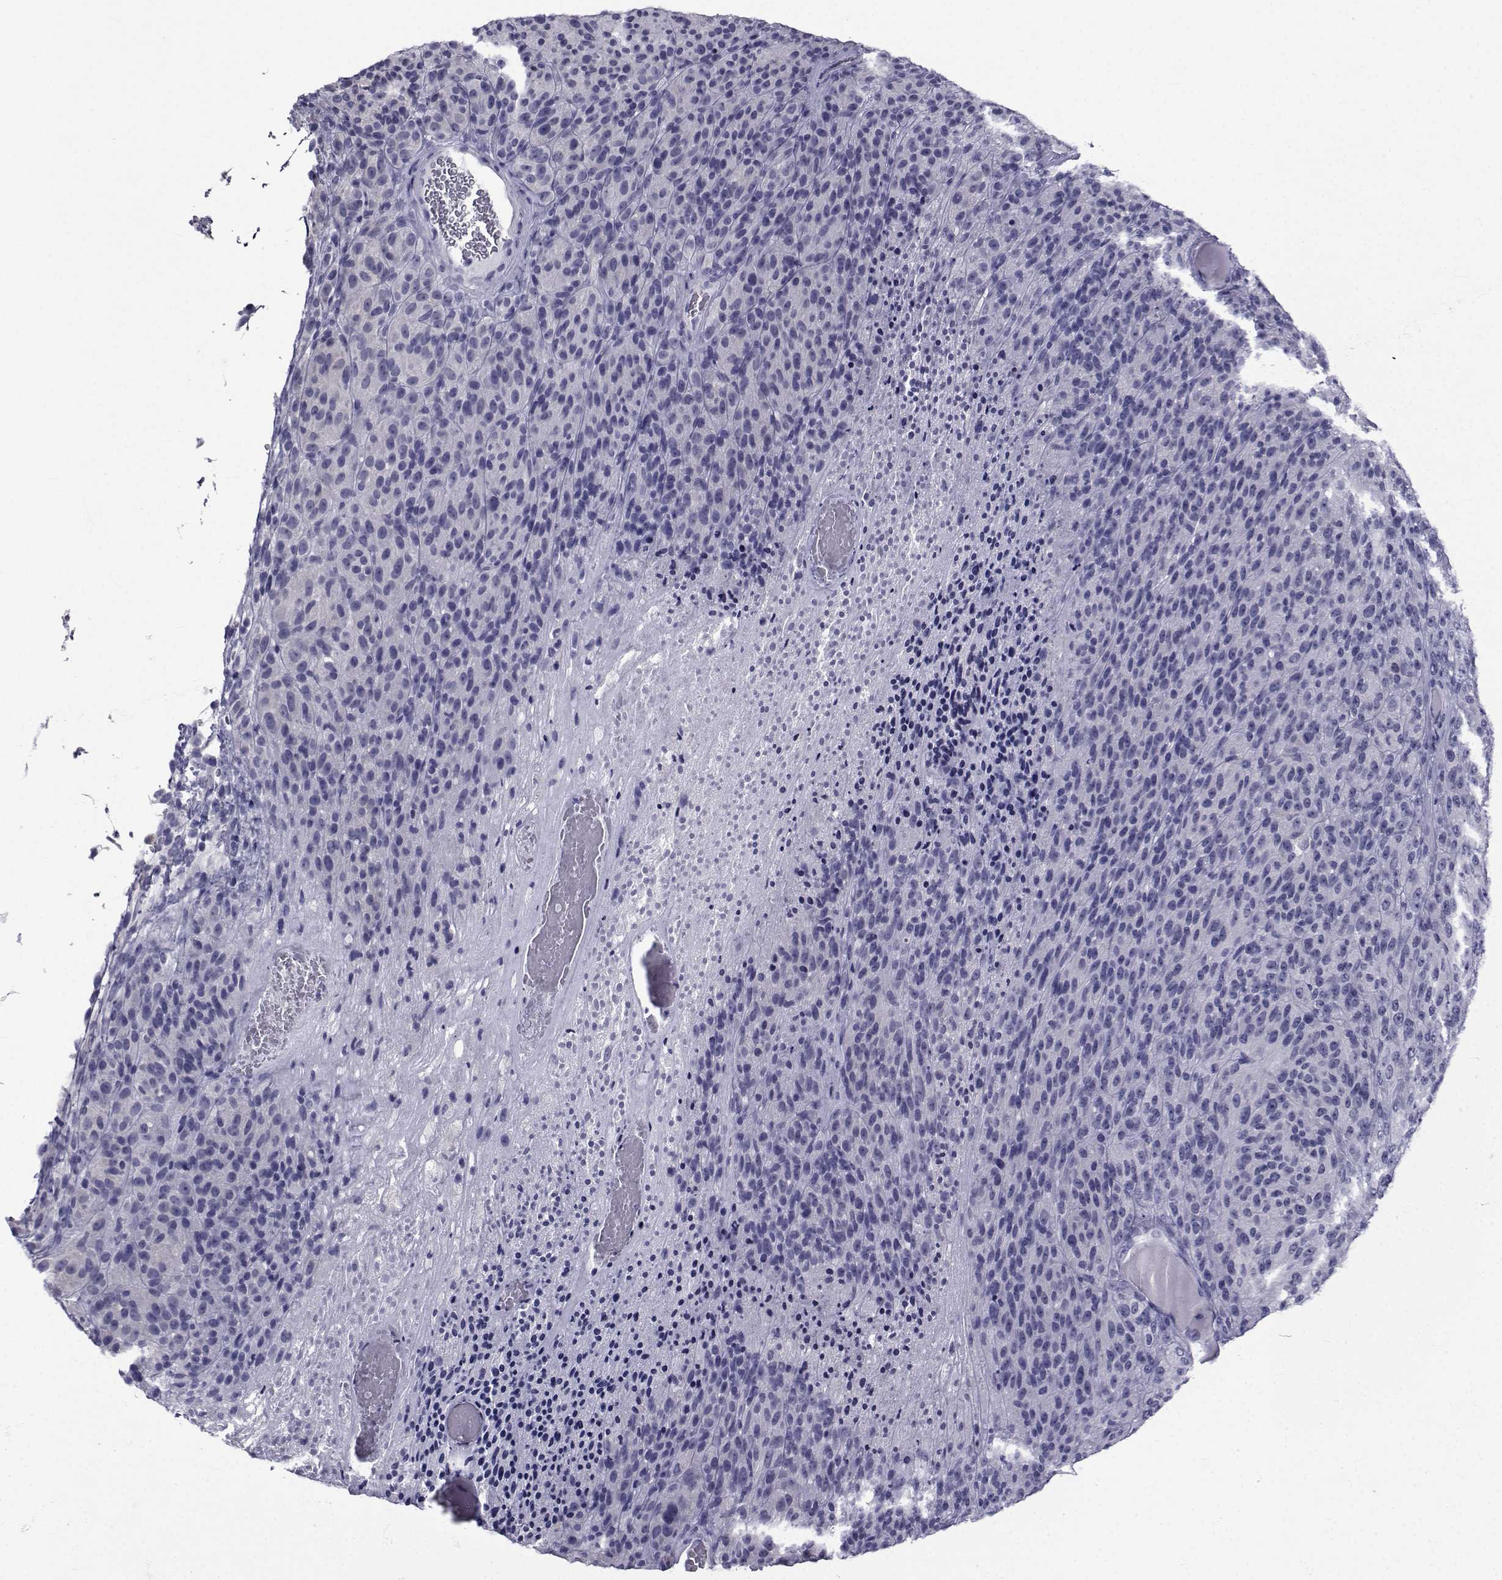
{"staining": {"intensity": "negative", "quantity": "none", "location": "none"}, "tissue": "melanoma", "cell_type": "Tumor cells", "image_type": "cancer", "snomed": [{"axis": "morphology", "description": "Malignant melanoma, Metastatic site"}, {"axis": "topography", "description": "Brain"}], "caption": "IHC of melanoma exhibits no positivity in tumor cells.", "gene": "PDE6H", "patient": {"sex": "female", "age": 56}}